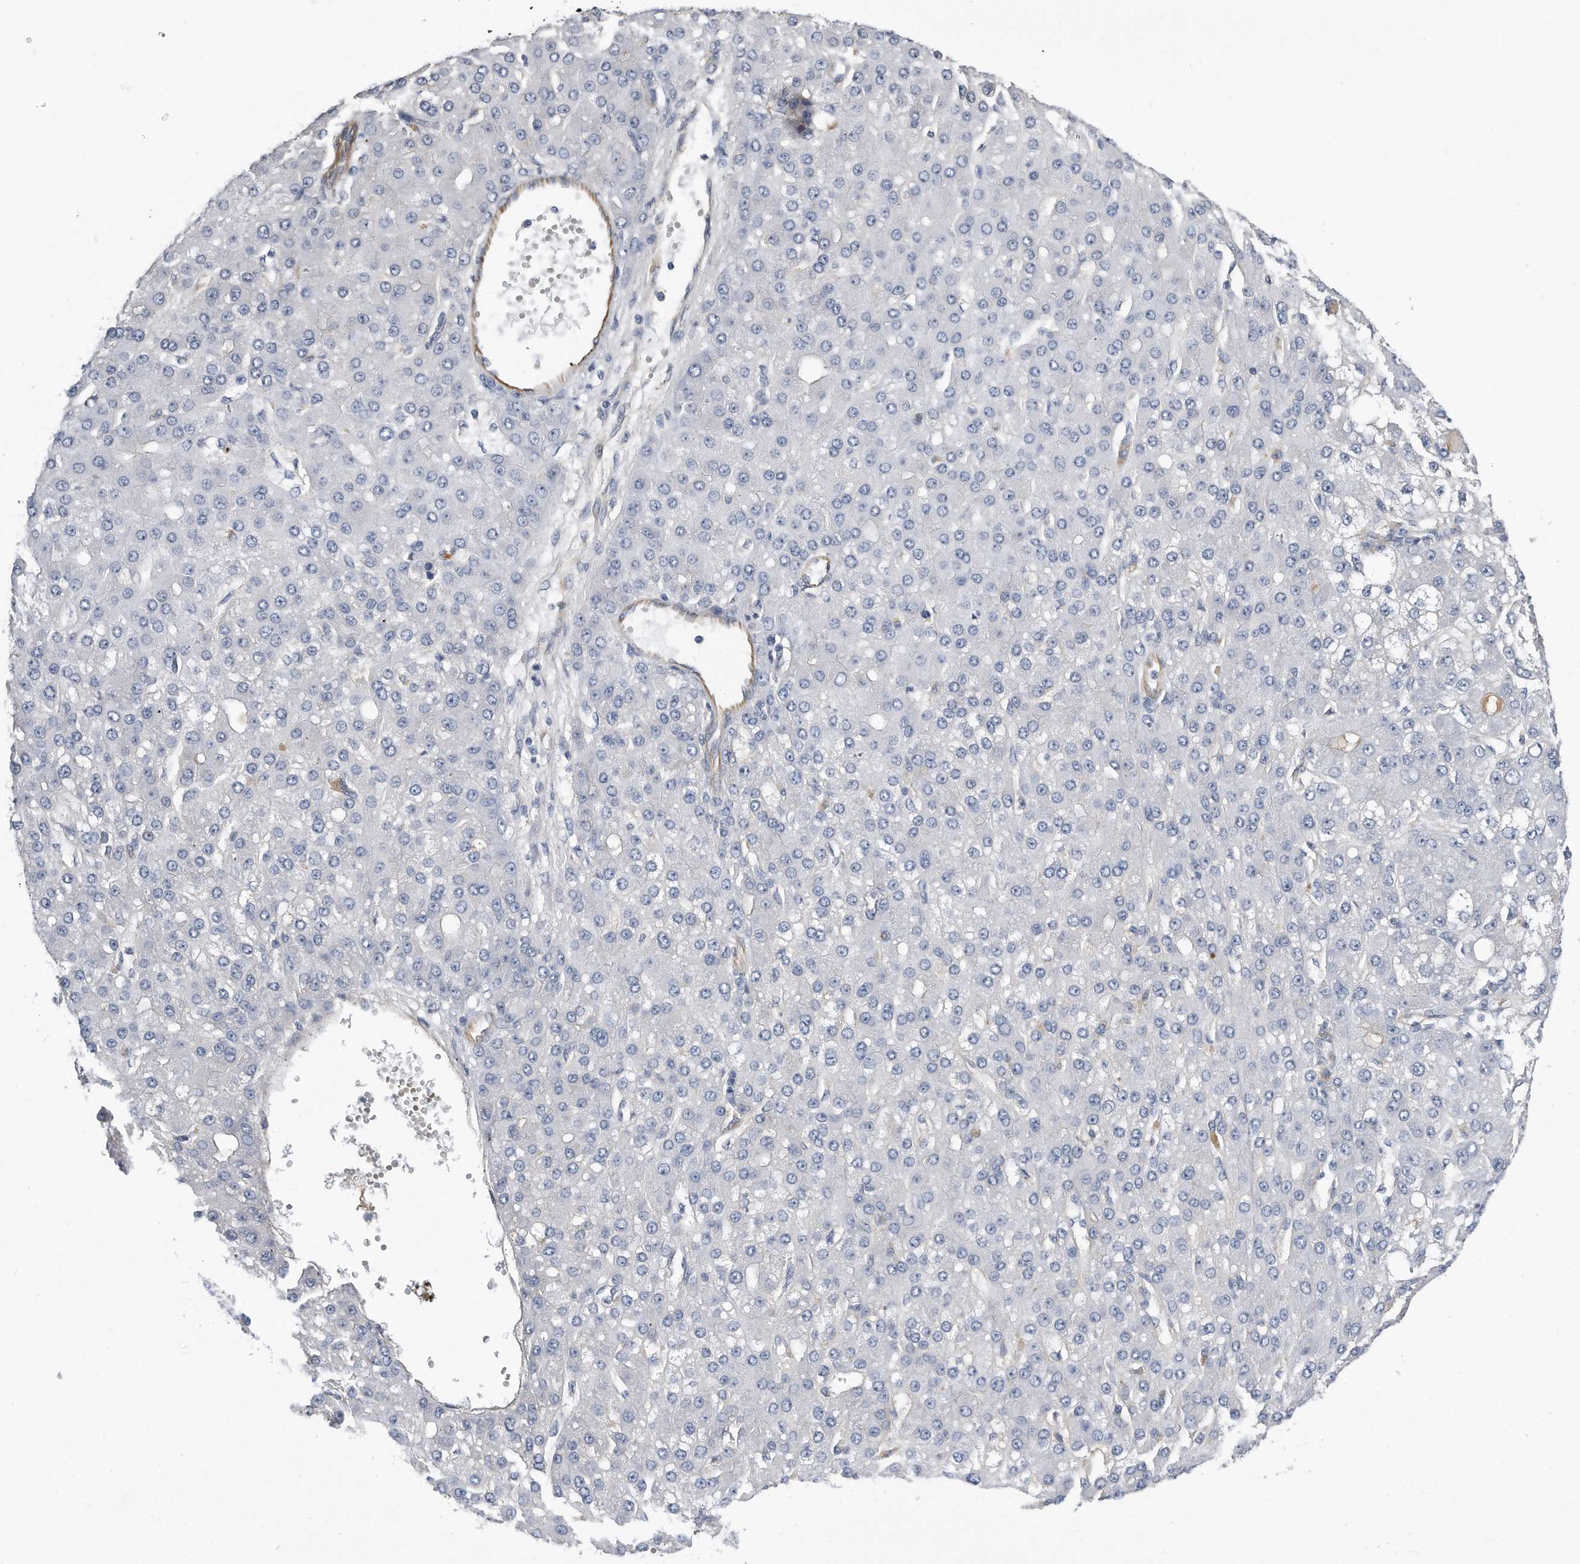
{"staining": {"intensity": "negative", "quantity": "none", "location": "none"}, "tissue": "liver cancer", "cell_type": "Tumor cells", "image_type": "cancer", "snomed": [{"axis": "morphology", "description": "Carcinoma, Hepatocellular, NOS"}, {"axis": "topography", "description": "Liver"}], "caption": "High magnification brightfield microscopy of liver cancer stained with DAB (brown) and counterstained with hematoxylin (blue): tumor cells show no significant expression.", "gene": "GPC1", "patient": {"sex": "male", "age": 67}}